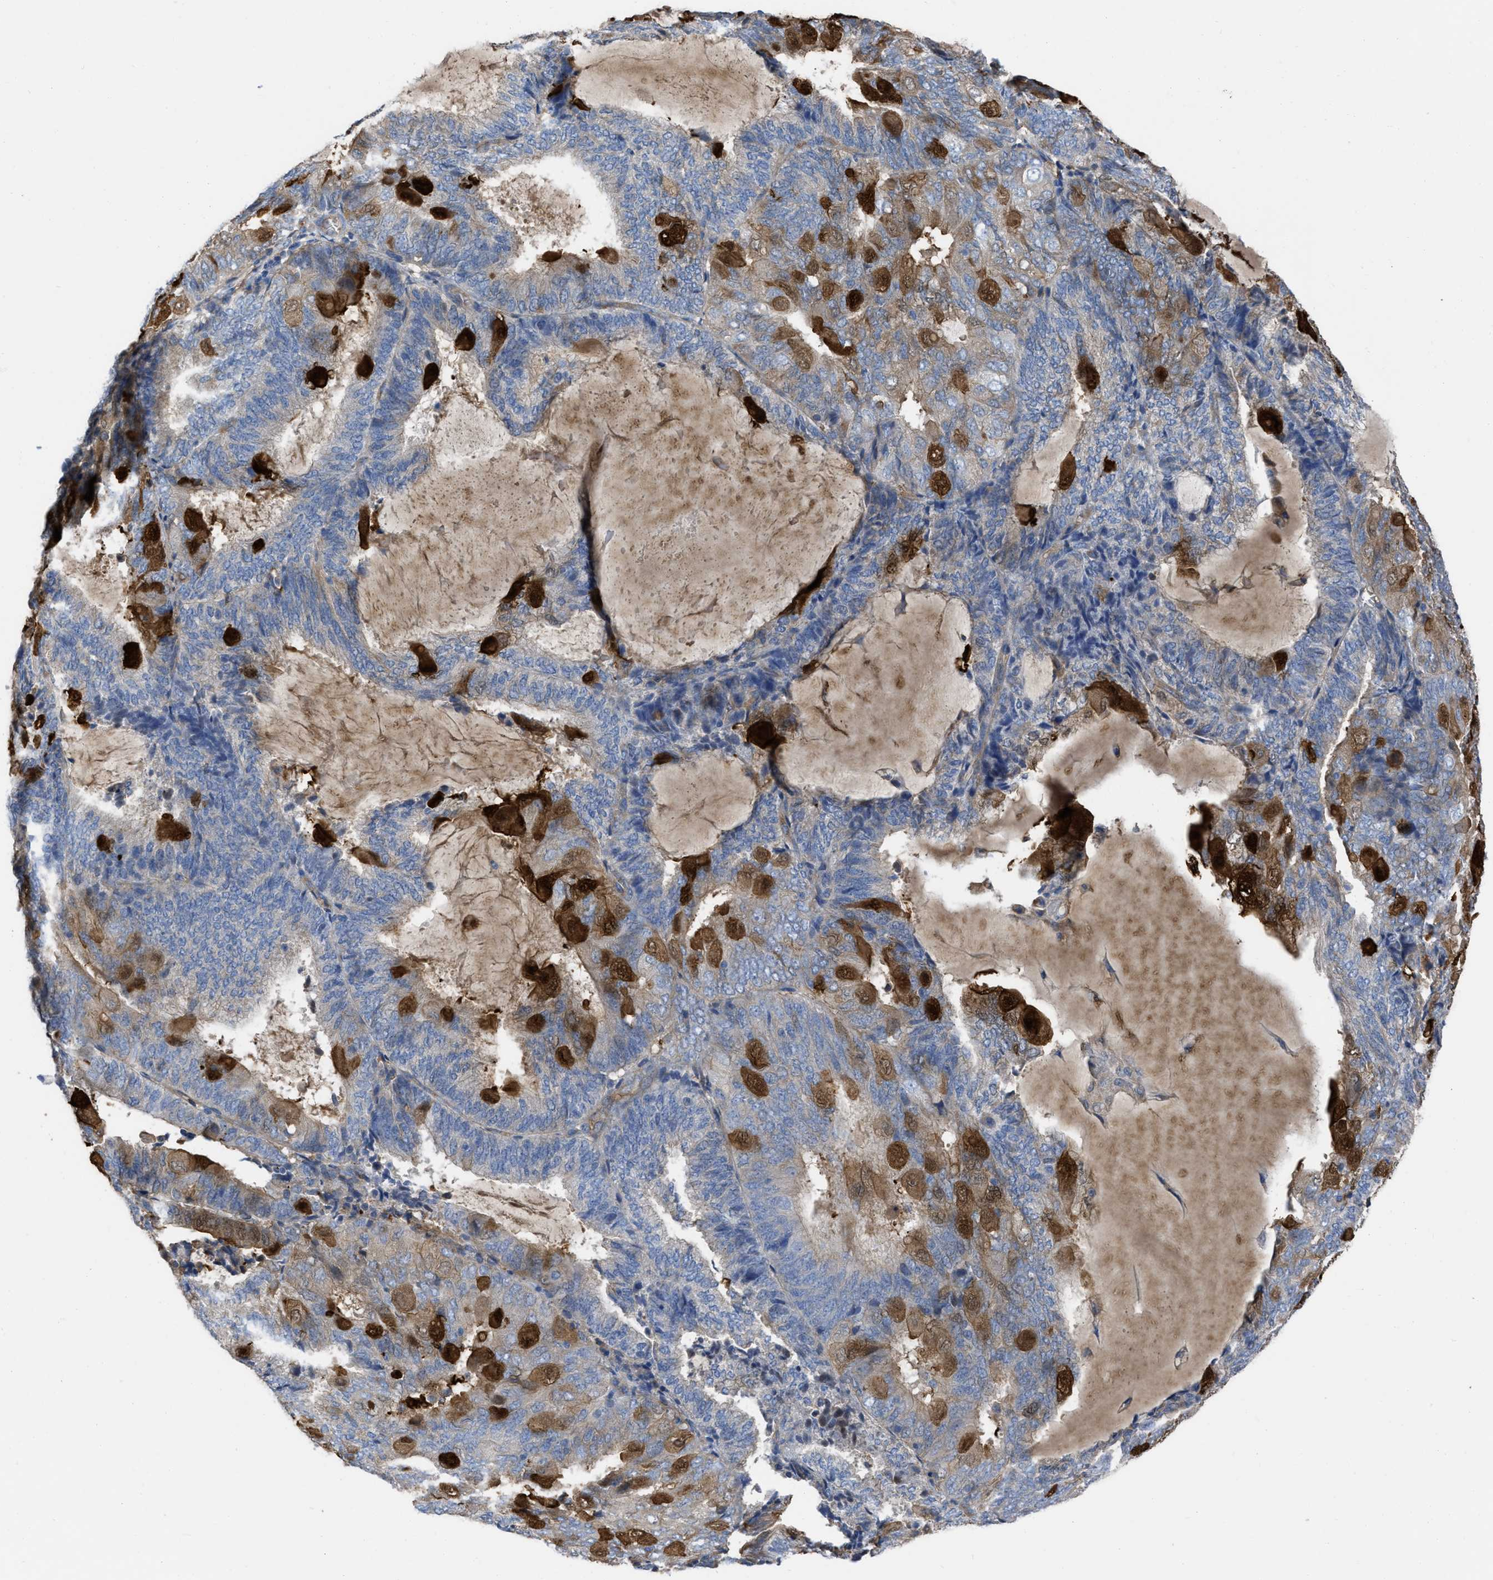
{"staining": {"intensity": "negative", "quantity": "none", "location": "none"}, "tissue": "endometrial cancer", "cell_type": "Tumor cells", "image_type": "cancer", "snomed": [{"axis": "morphology", "description": "Adenocarcinoma, NOS"}, {"axis": "topography", "description": "Endometrium"}], "caption": "The histopathology image shows no significant positivity in tumor cells of endometrial cancer.", "gene": "TRIOBP", "patient": {"sex": "female", "age": 81}}